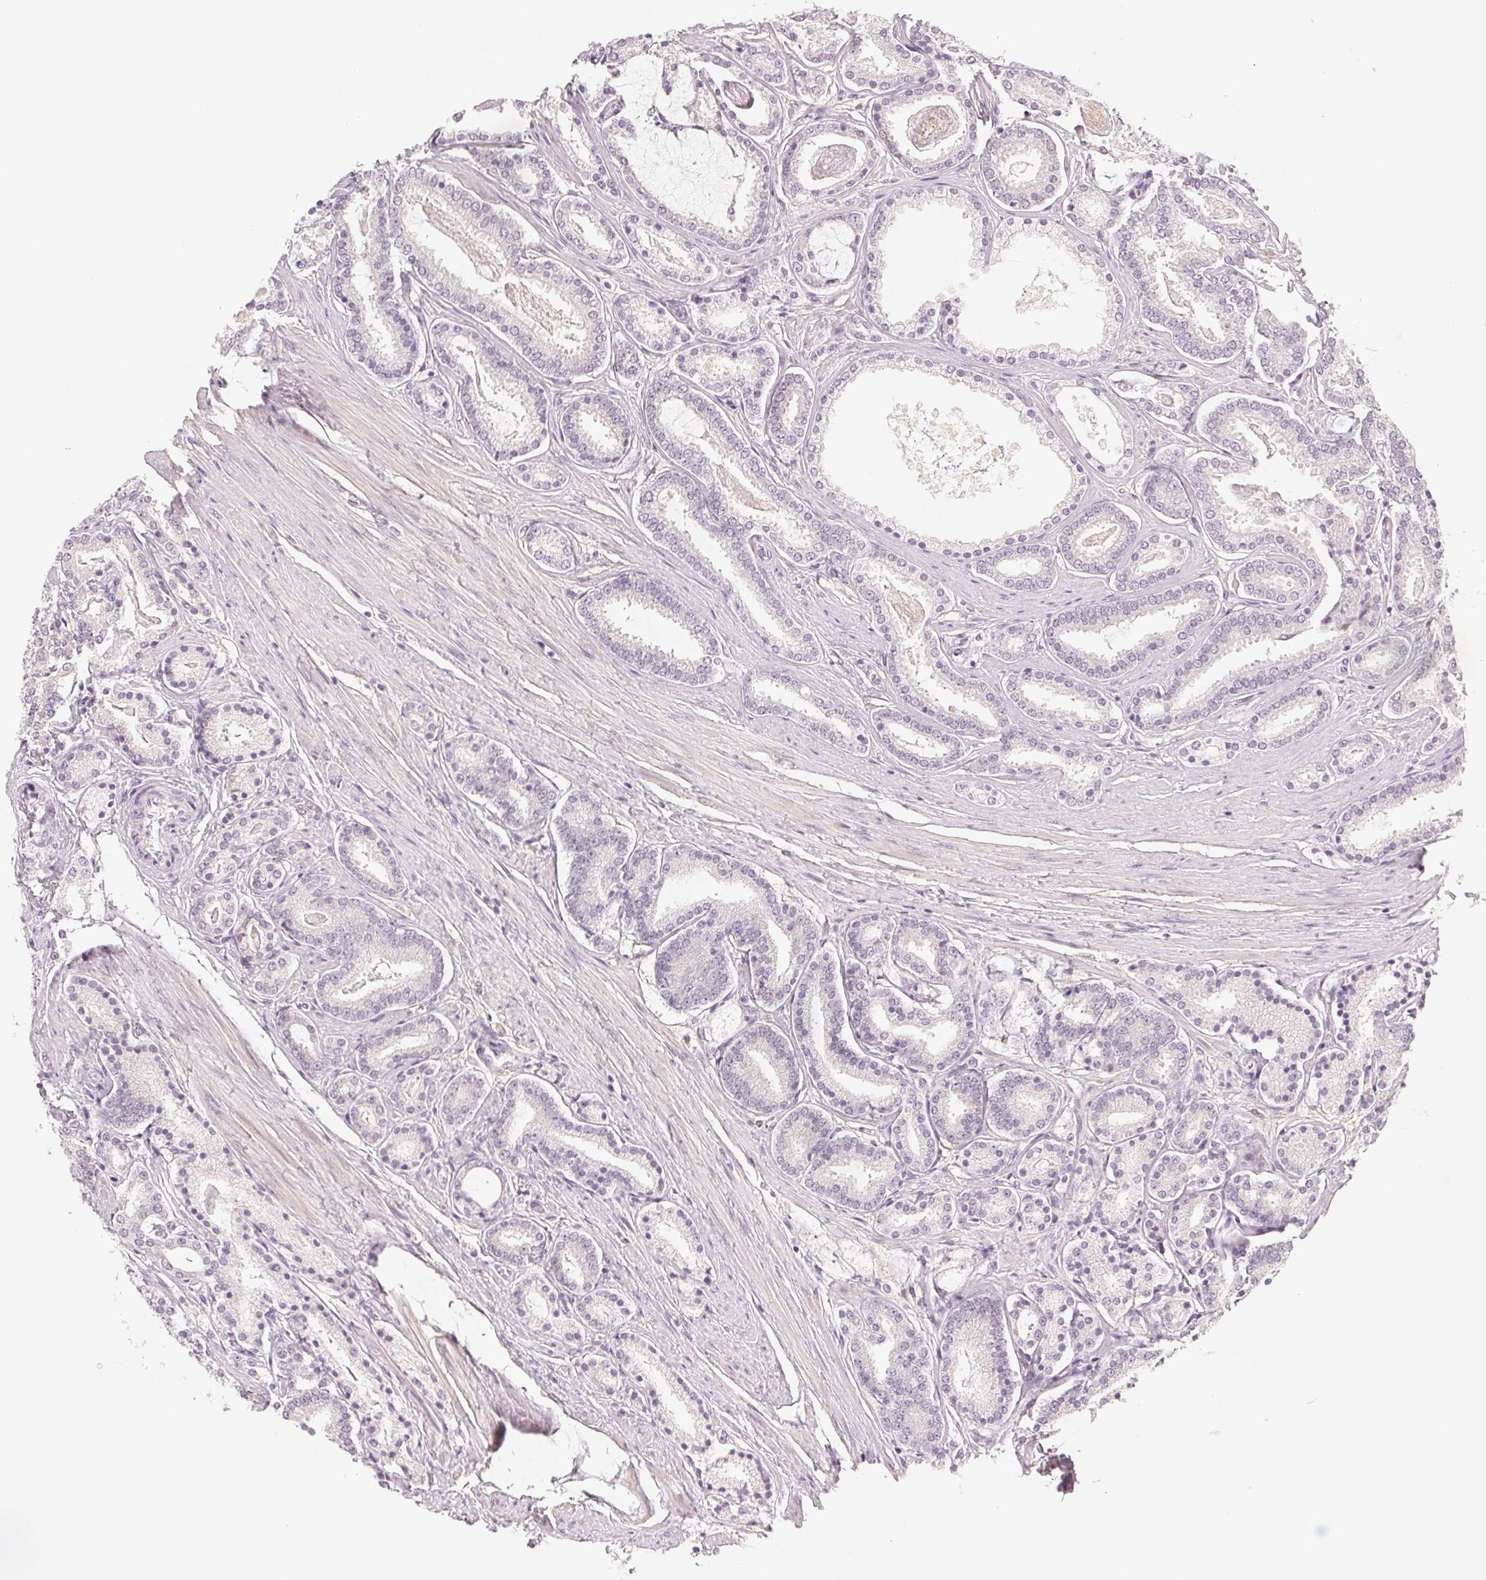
{"staining": {"intensity": "negative", "quantity": "none", "location": "none"}, "tissue": "prostate cancer", "cell_type": "Tumor cells", "image_type": "cancer", "snomed": [{"axis": "morphology", "description": "Adenocarcinoma, High grade"}, {"axis": "topography", "description": "Prostate"}], "caption": "Tumor cells are negative for brown protein staining in adenocarcinoma (high-grade) (prostate).", "gene": "MAP1LC3A", "patient": {"sex": "male", "age": 63}}